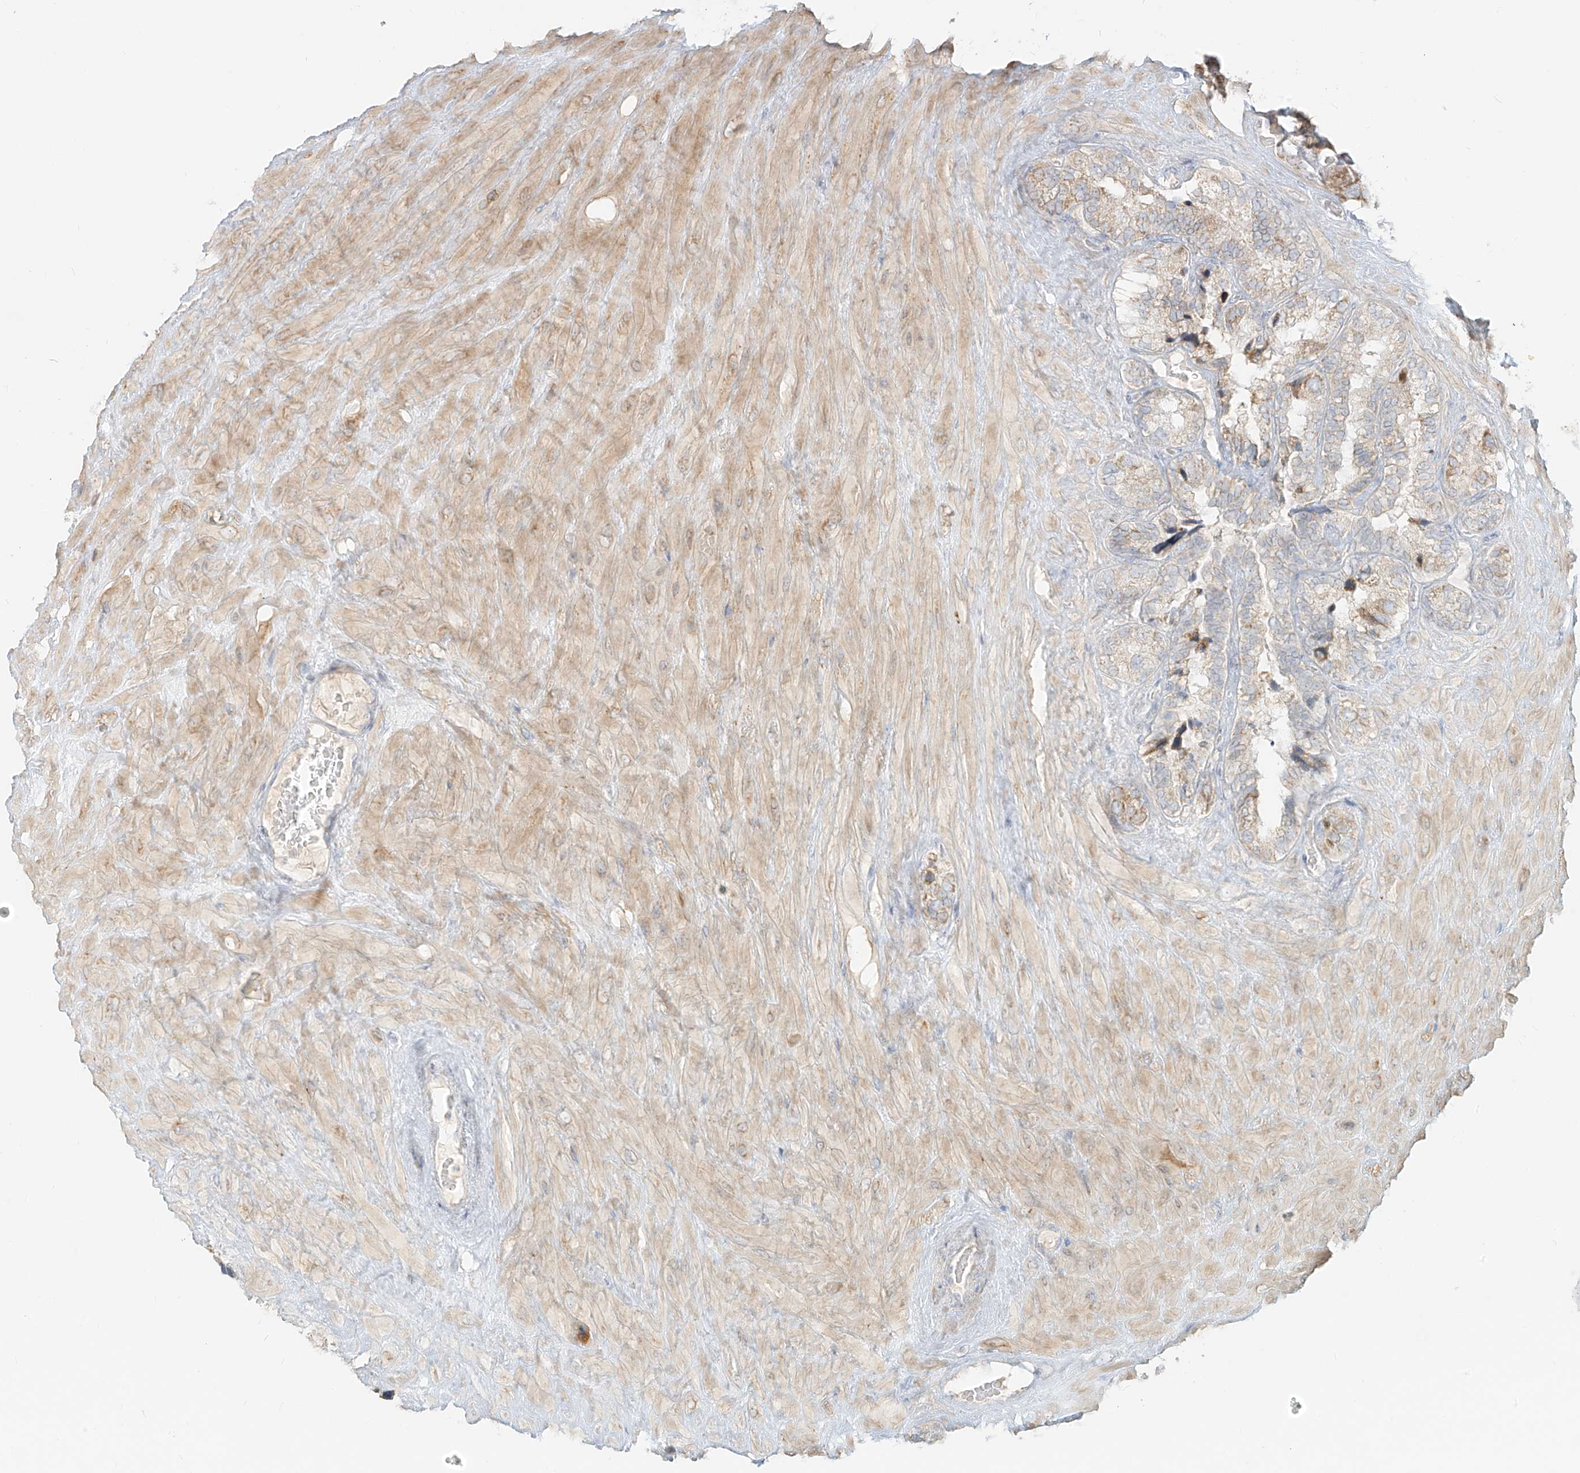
{"staining": {"intensity": "moderate", "quantity": ">75%", "location": "cytoplasmic/membranous"}, "tissue": "seminal vesicle", "cell_type": "Glandular cells", "image_type": "normal", "snomed": [{"axis": "morphology", "description": "Normal tissue, NOS"}, {"axis": "topography", "description": "Prostate"}, {"axis": "topography", "description": "Seminal veicle"}], "caption": "Immunohistochemistry (IHC) photomicrograph of normal seminal vesicle stained for a protein (brown), which displays medium levels of moderate cytoplasmic/membranous expression in about >75% of glandular cells.", "gene": "ZIM3", "patient": {"sex": "male", "age": 68}}